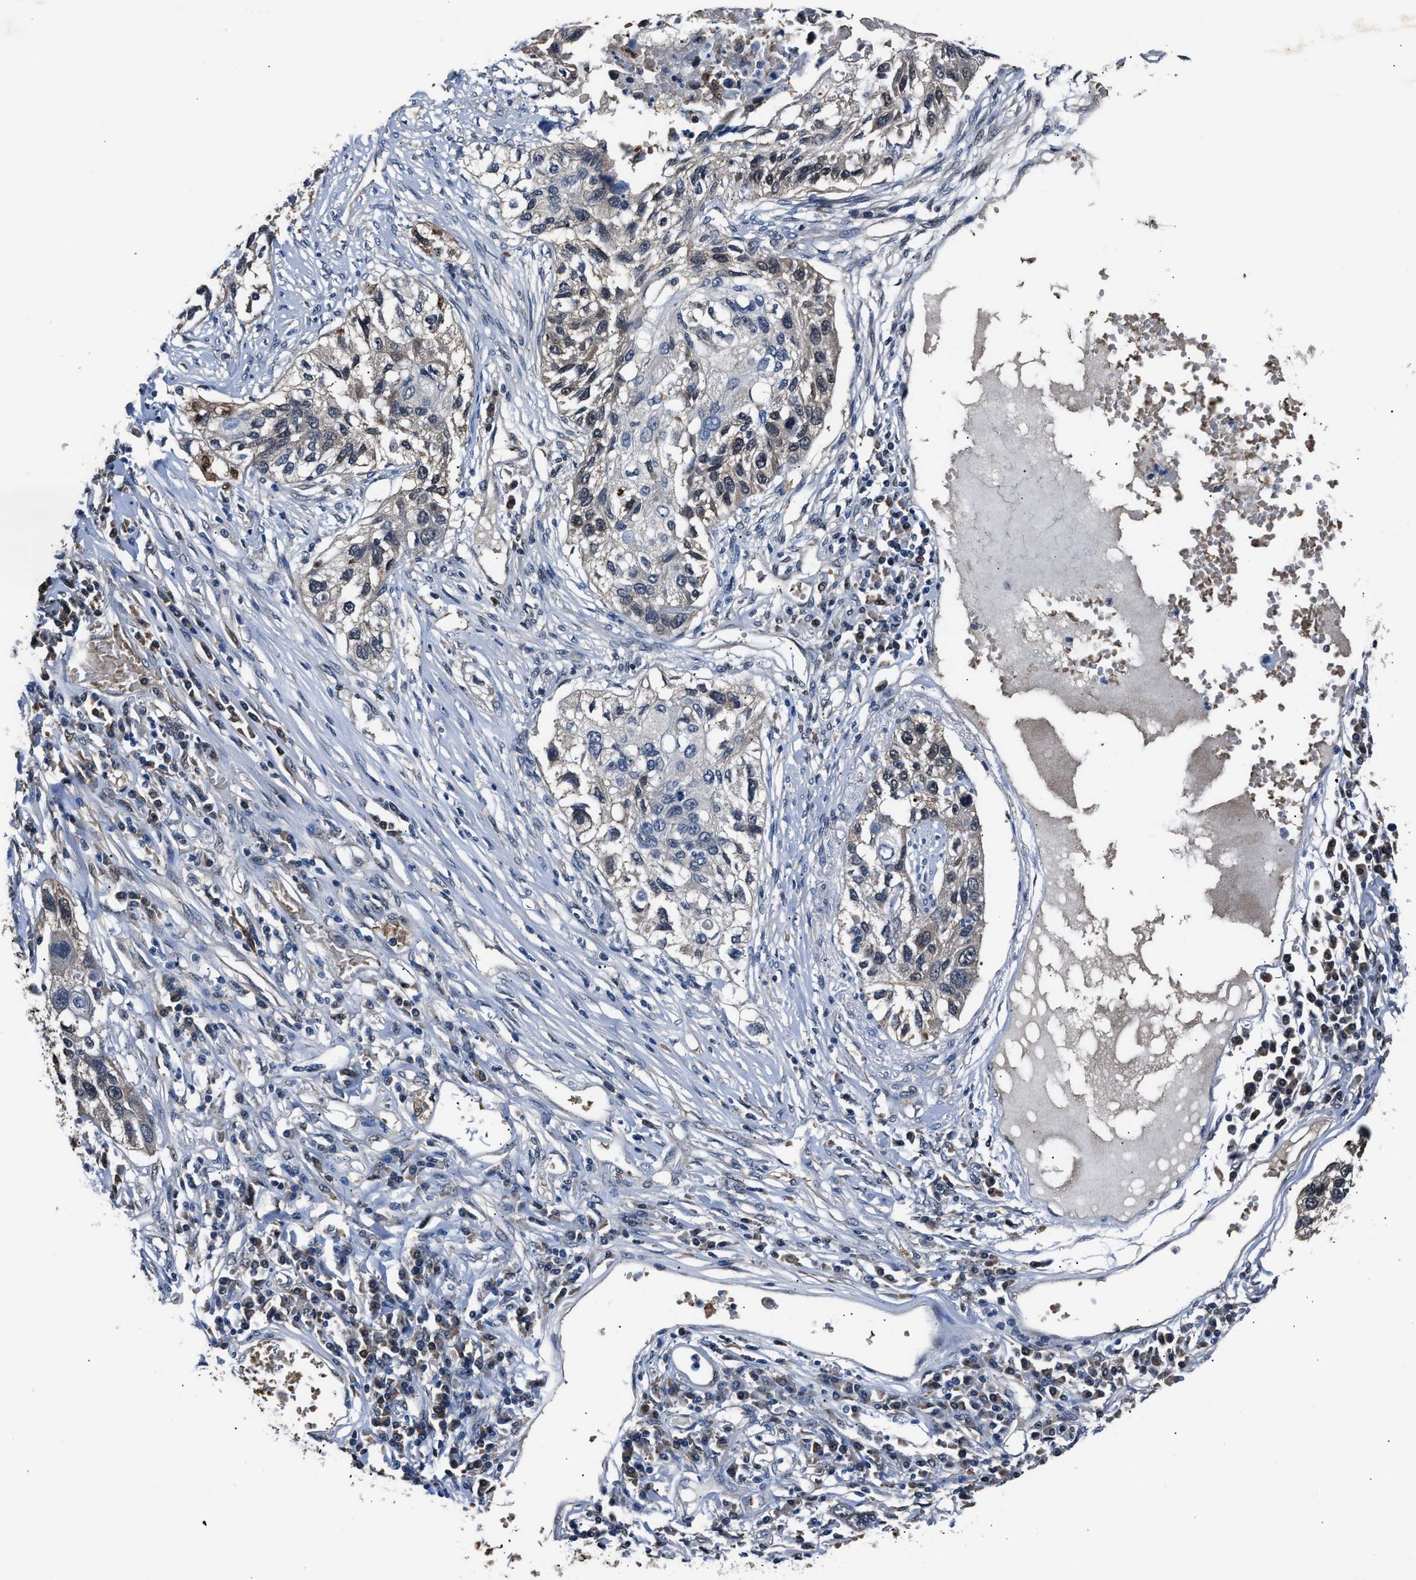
{"staining": {"intensity": "weak", "quantity": "<25%", "location": "cytoplasmic/membranous"}, "tissue": "lung cancer", "cell_type": "Tumor cells", "image_type": "cancer", "snomed": [{"axis": "morphology", "description": "Squamous cell carcinoma, NOS"}, {"axis": "topography", "description": "Lung"}], "caption": "A high-resolution photomicrograph shows immunohistochemistry staining of squamous cell carcinoma (lung), which reveals no significant staining in tumor cells. Nuclei are stained in blue.", "gene": "PPA1", "patient": {"sex": "male", "age": 71}}